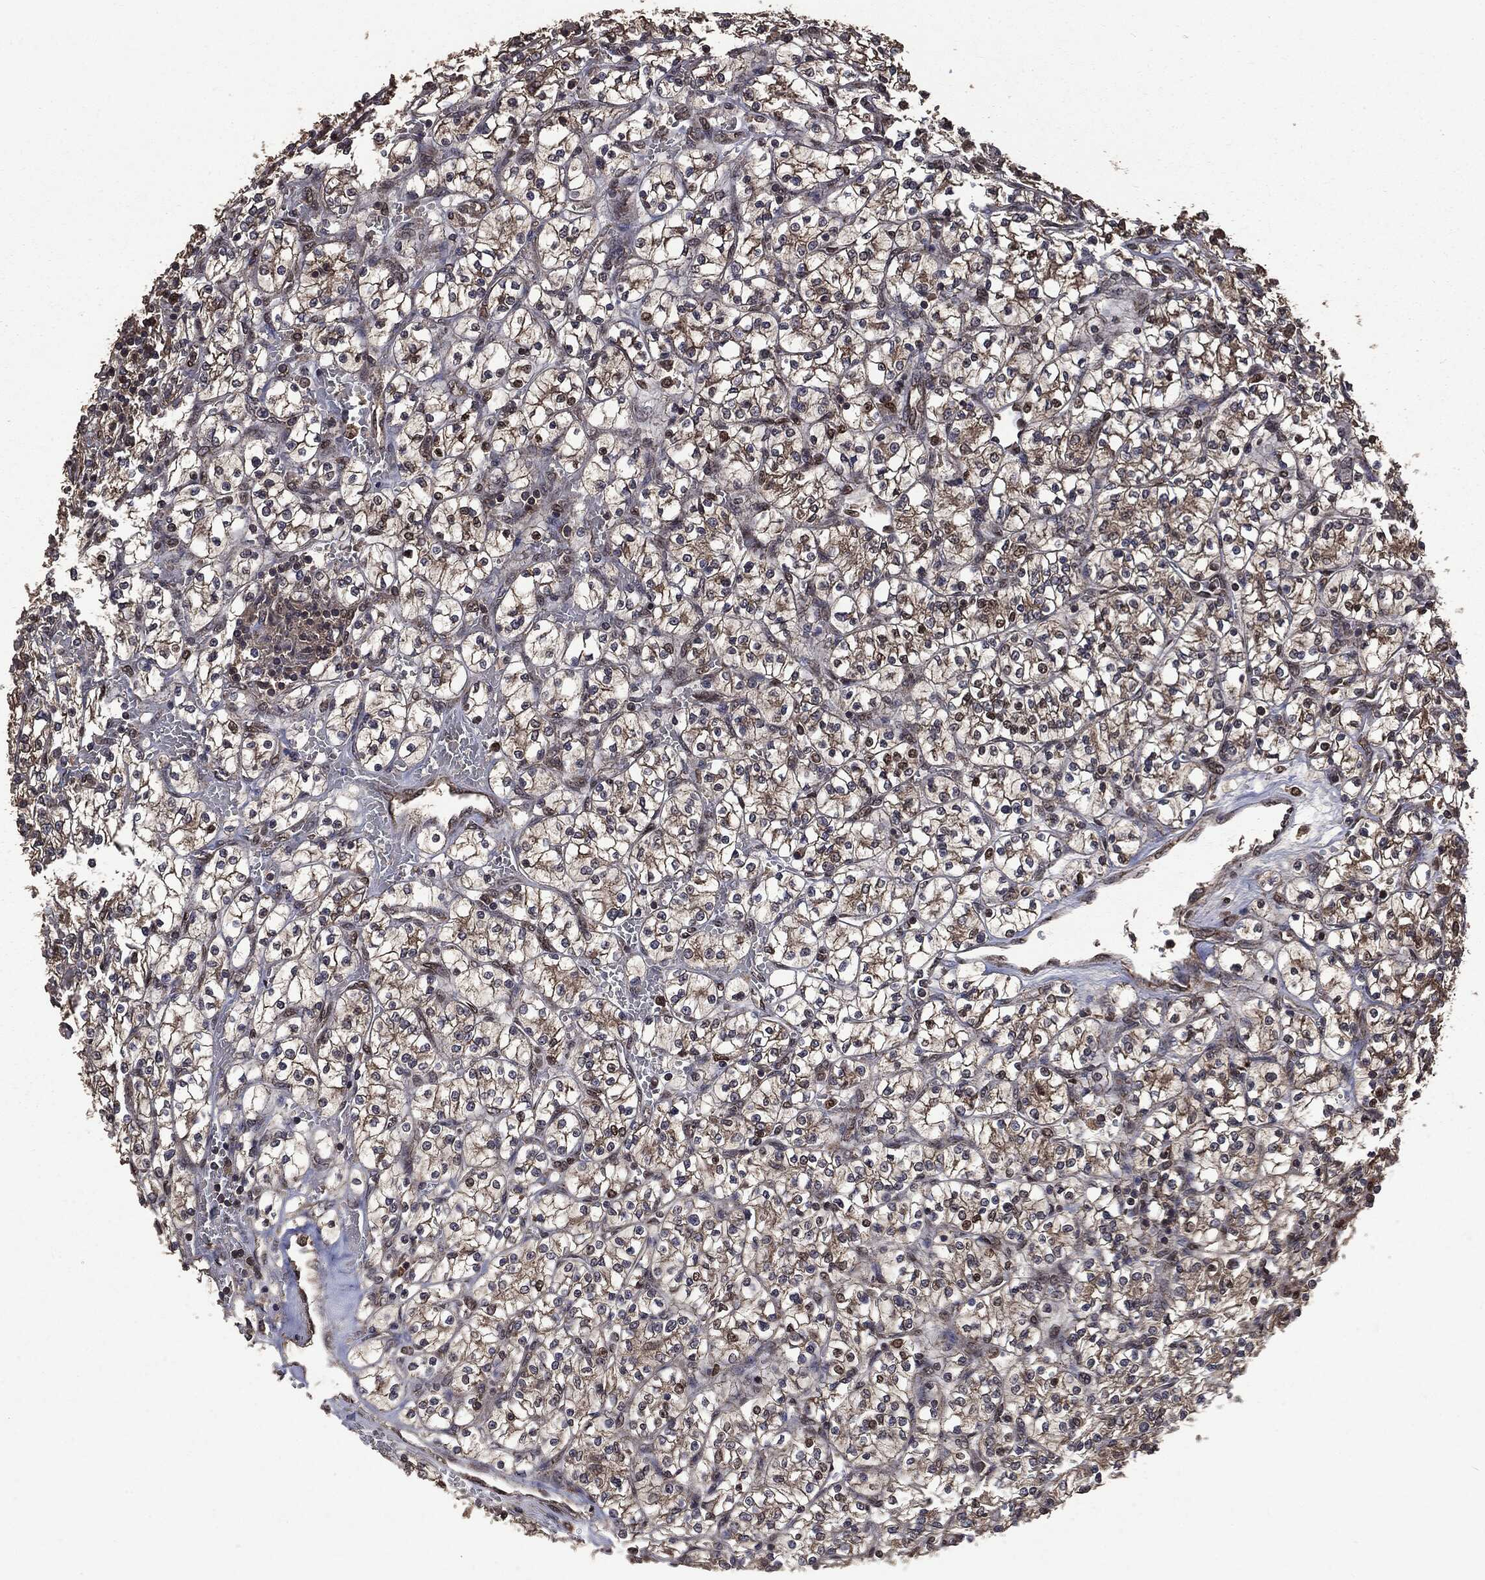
{"staining": {"intensity": "moderate", "quantity": ">75%", "location": "cytoplasmic/membranous,nuclear"}, "tissue": "renal cancer", "cell_type": "Tumor cells", "image_type": "cancer", "snomed": [{"axis": "morphology", "description": "Adenocarcinoma, NOS"}, {"axis": "topography", "description": "Kidney"}], "caption": "A brown stain highlights moderate cytoplasmic/membranous and nuclear staining of a protein in human renal cancer tumor cells. Using DAB (3,3'-diaminobenzidine) (brown) and hematoxylin (blue) stains, captured at high magnification using brightfield microscopy.", "gene": "PPP6R2", "patient": {"sex": "female", "age": 64}}